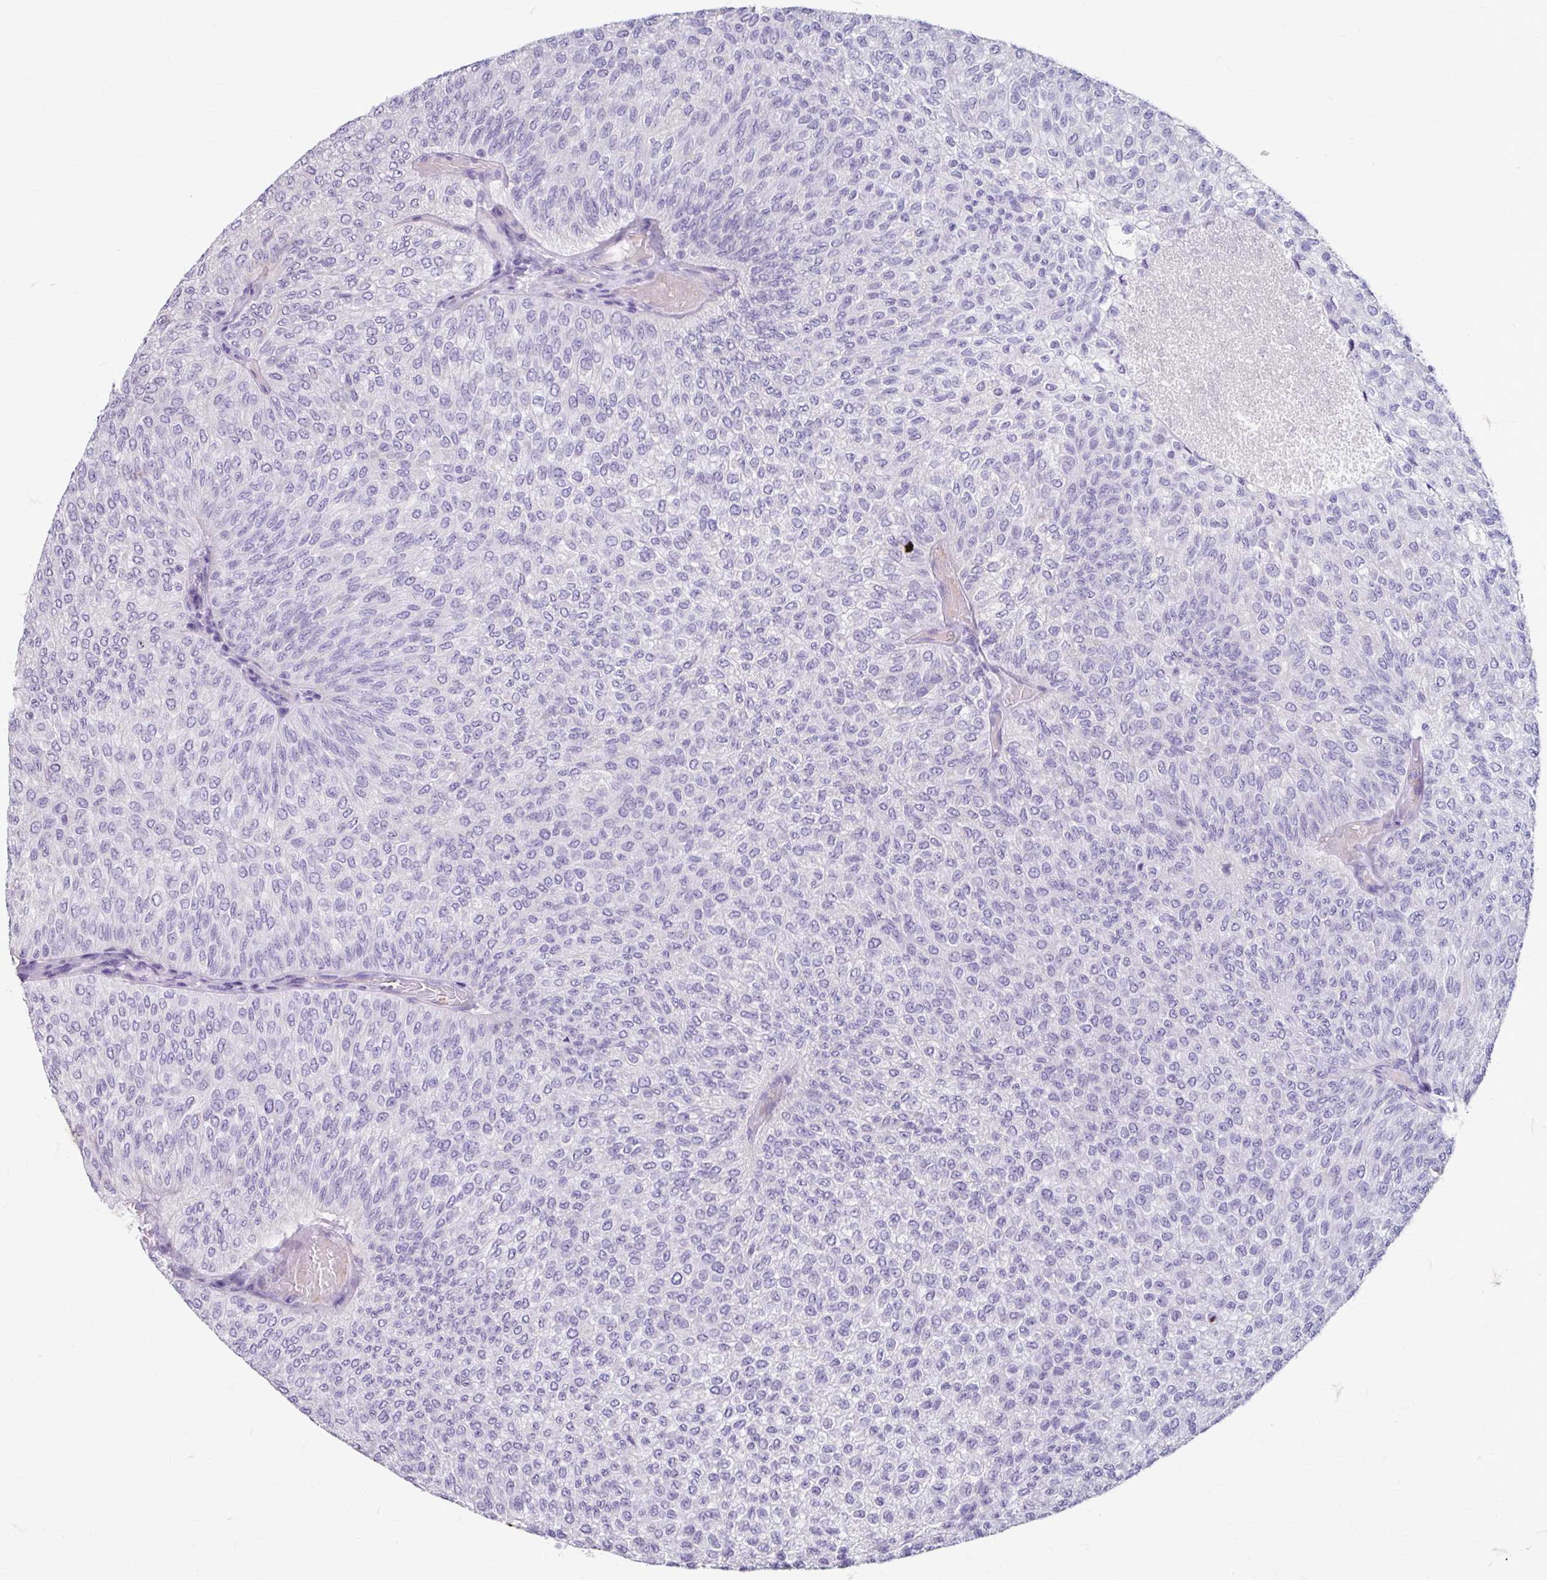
{"staining": {"intensity": "negative", "quantity": "none", "location": "none"}, "tissue": "urothelial cancer", "cell_type": "Tumor cells", "image_type": "cancer", "snomed": [{"axis": "morphology", "description": "Urothelial carcinoma, Low grade"}, {"axis": "topography", "description": "Urinary bladder"}], "caption": "This is an immunohistochemistry histopathology image of urothelial cancer. There is no positivity in tumor cells.", "gene": "ANKRD1", "patient": {"sex": "male", "age": 78}}